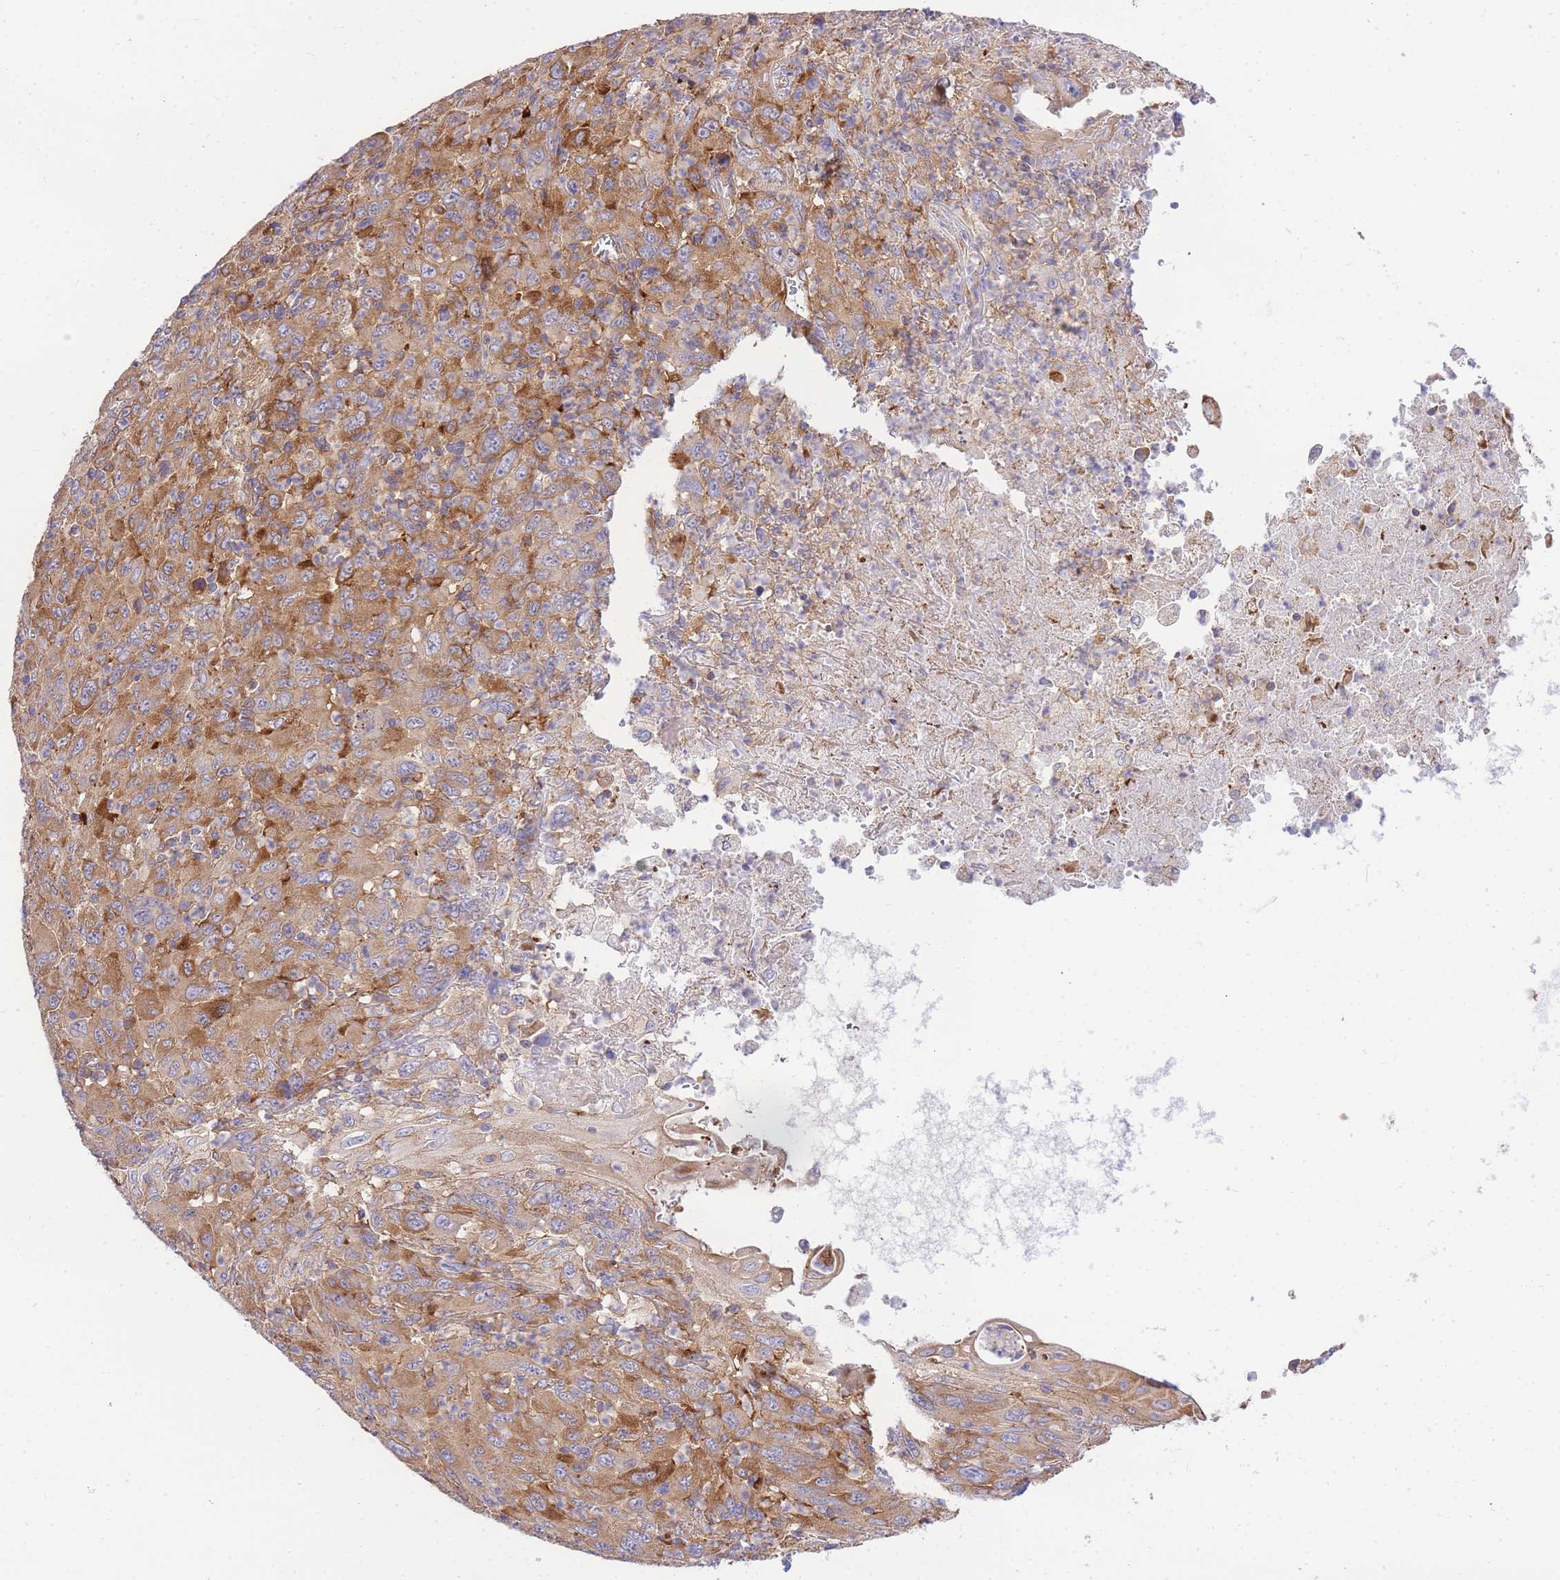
{"staining": {"intensity": "moderate", "quantity": ">75%", "location": "cytoplasmic/membranous"}, "tissue": "melanoma", "cell_type": "Tumor cells", "image_type": "cancer", "snomed": [{"axis": "morphology", "description": "Malignant melanoma, Metastatic site"}, {"axis": "topography", "description": "Skin"}], "caption": "This is an image of immunohistochemistry (IHC) staining of malignant melanoma (metastatic site), which shows moderate positivity in the cytoplasmic/membranous of tumor cells.", "gene": "INSYN2B", "patient": {"sex": "female", "age": 56}}